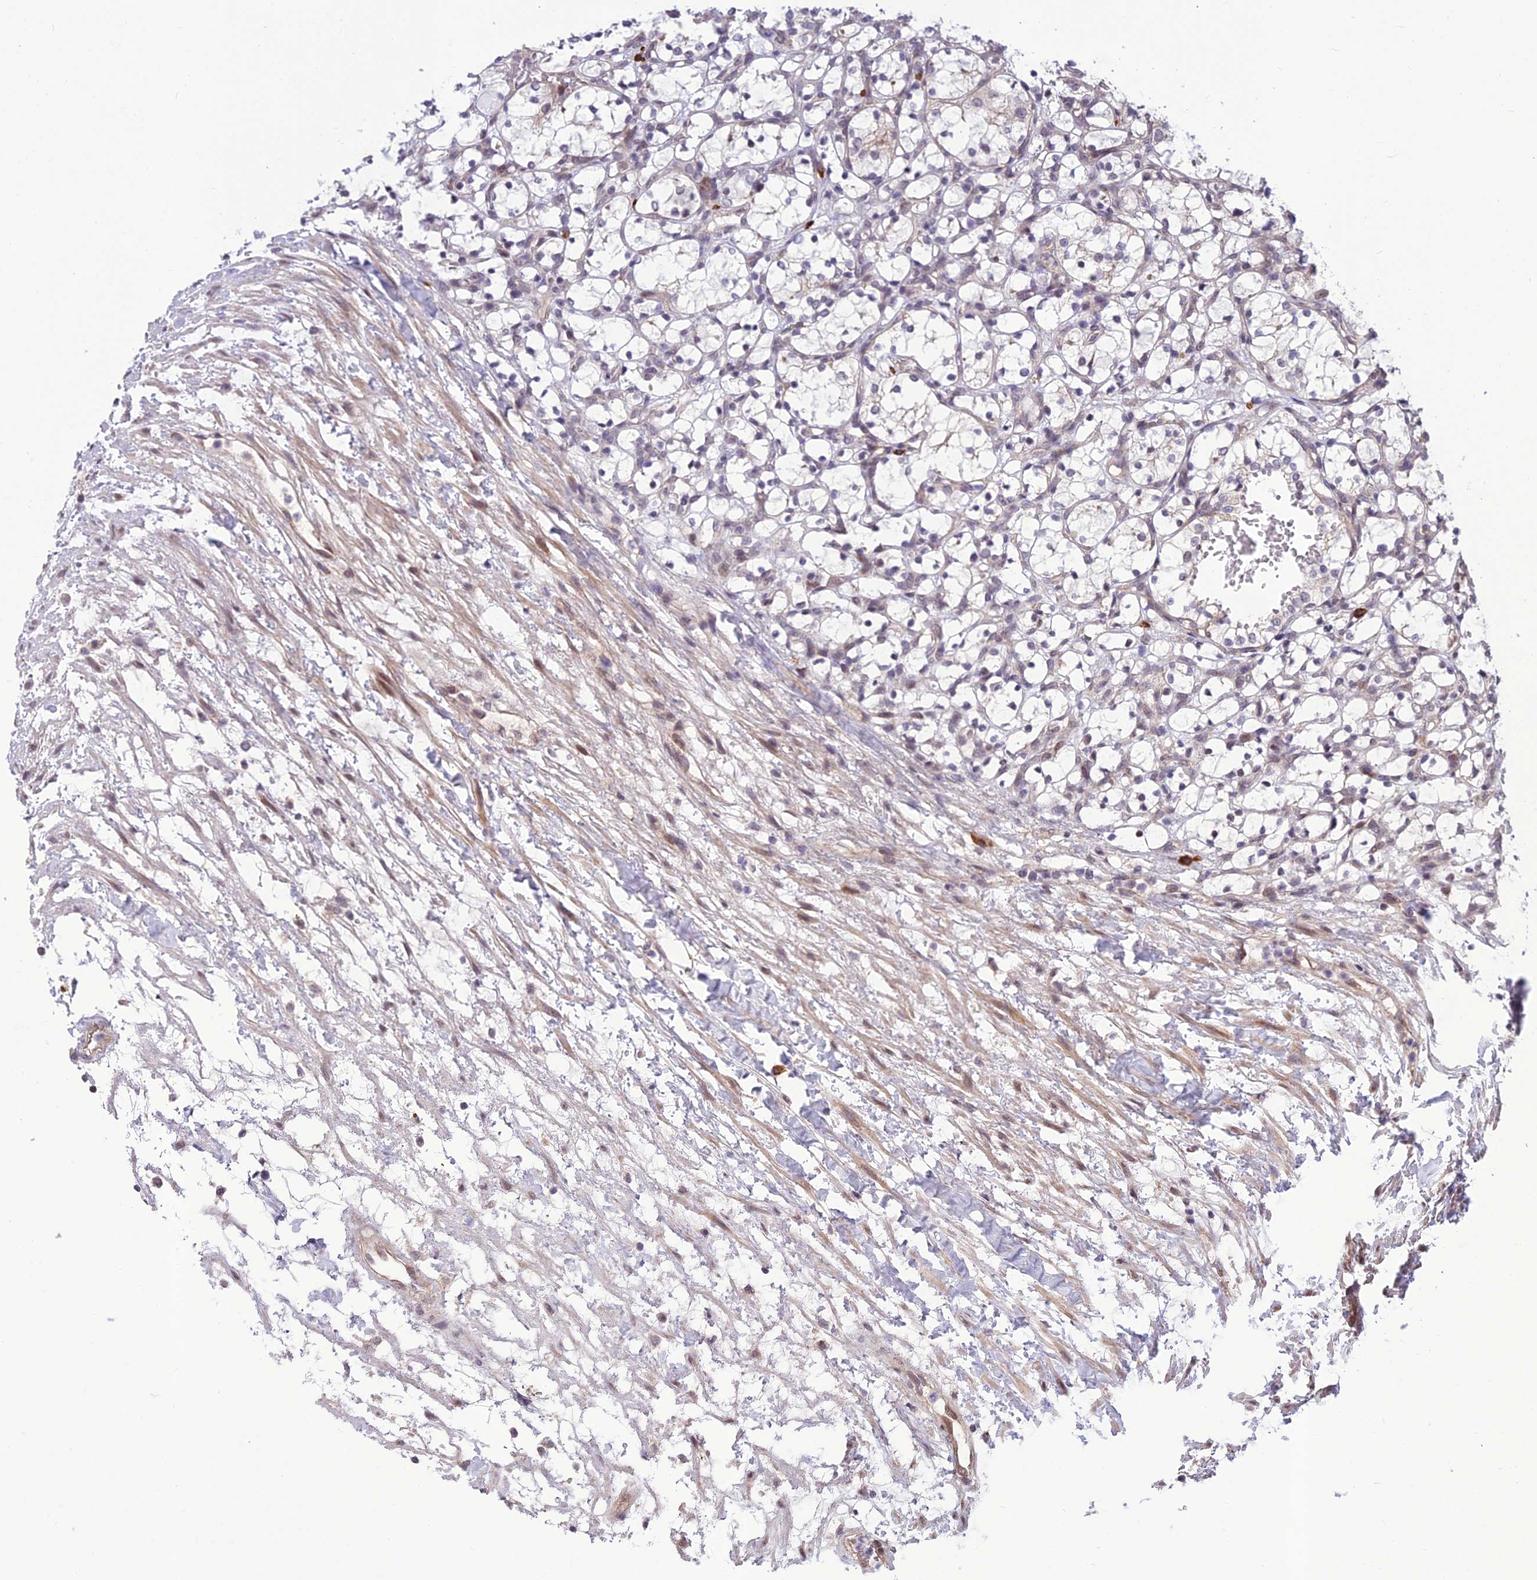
{"staining": {"intensity": "negative", "quantity": "none", "location": "none"}, "tissue": "renal cancer", "cell_type": "Tumor cells", "image_type": "cancer", "snomed": [{"axis": "morphology", "description": "Adenocarcinoma, NOS"}, {"axis": "topography", "description": "Kidney"}], "caption": "High magnification brightfield microscopy of renal cancer stained with DAB (3,3'-diaminobenzidine) (brown) and counterstained with hematoxylin (blue): tumor cells show no significant staining.", "gene": "FBRS", "patient": {"sex": "female", "age": 69}}